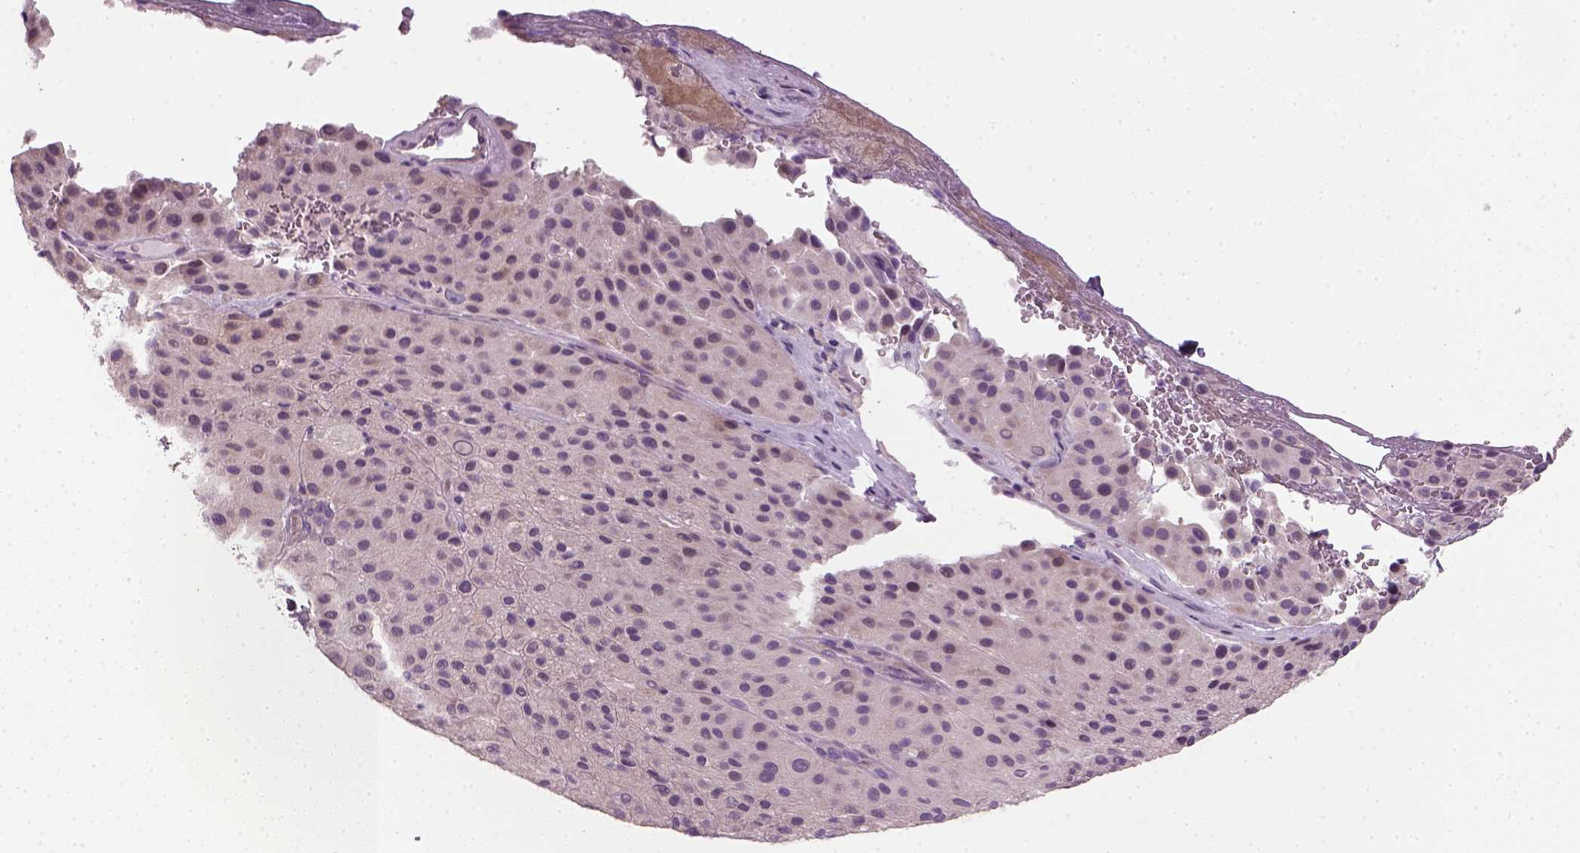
{"staining": {"intensity": "negative", "quantity": "none", "location": "none"}, "tissue": "melanoma", "cell_type": "Tumor cells", "image_type": "cancer", "snomed": [{"axis": "morphology", "description": "Malignant melanoma, Metastatic site"}, {"axis": "topography", "description": "Smooth muscle"}], "caption": "The immunohistochemistry (IHC) histopathology image has no significant staining in tumor cells of malignant melanoma (metastatic site) tissue.", "gene": "ELOVL3", "patient": {"sex": "male", "age": 41}}